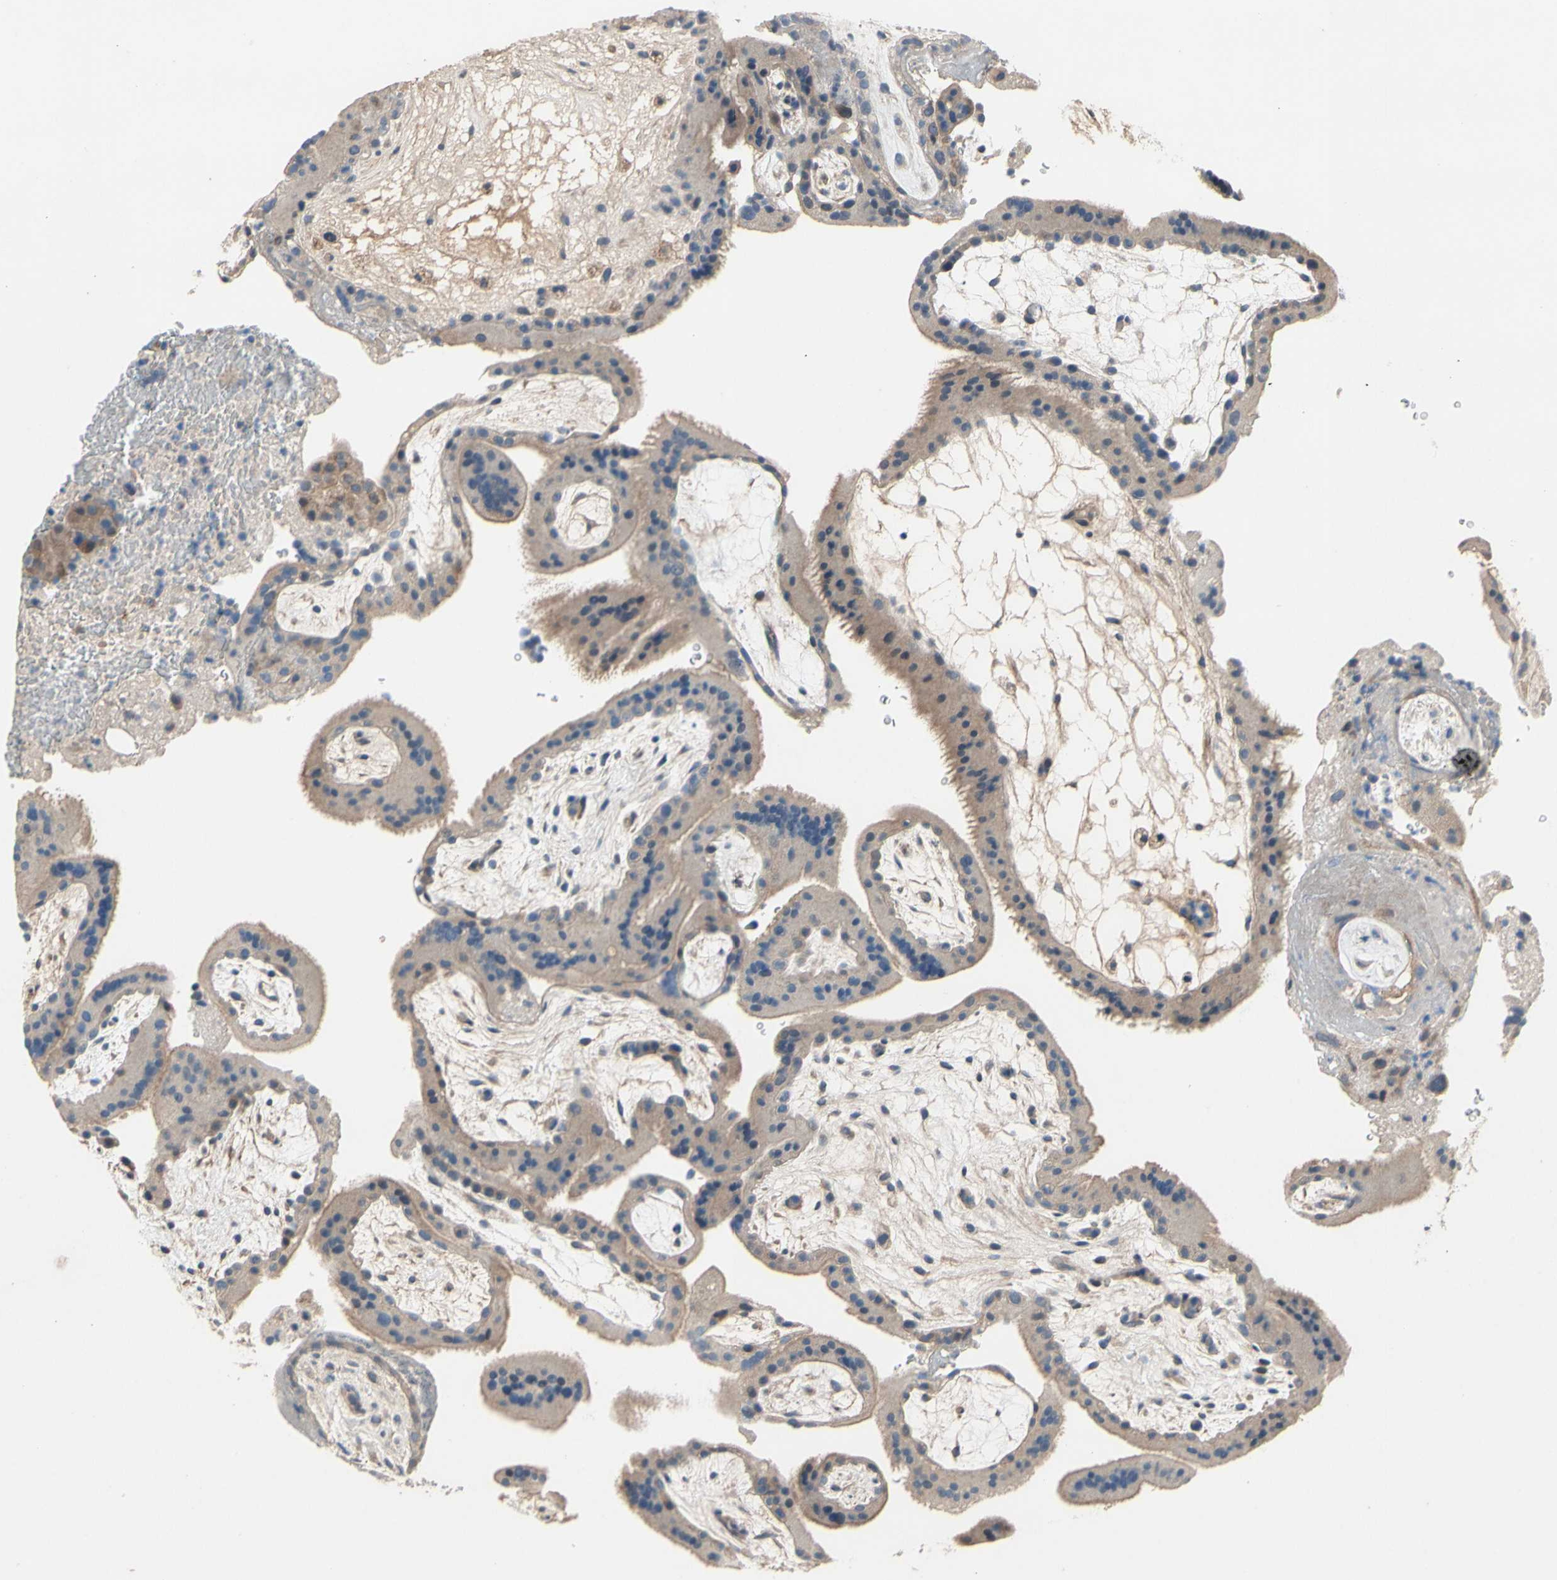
{"staining": {"intensity": "moderate", "quantity": ">75%", "location": "cytoplasmic/membranous"}, "tissue": "placenta", "cell_type": "Decidual cells", "image_type": "normal", "snomed": [{"axis": "morphology", "description": "Normal tissue, NOS"}, {"axis": "topography", "description": "Placenta"}], "caption": "The image exhibits immunohistochemical staining of benign placenta. There is moderate cytoplasmic/membranous expression is appreciated in approximately >75% of decidual cells.", "gene": "ICAM5", "patient": {"sex": "female", "age": 19}}